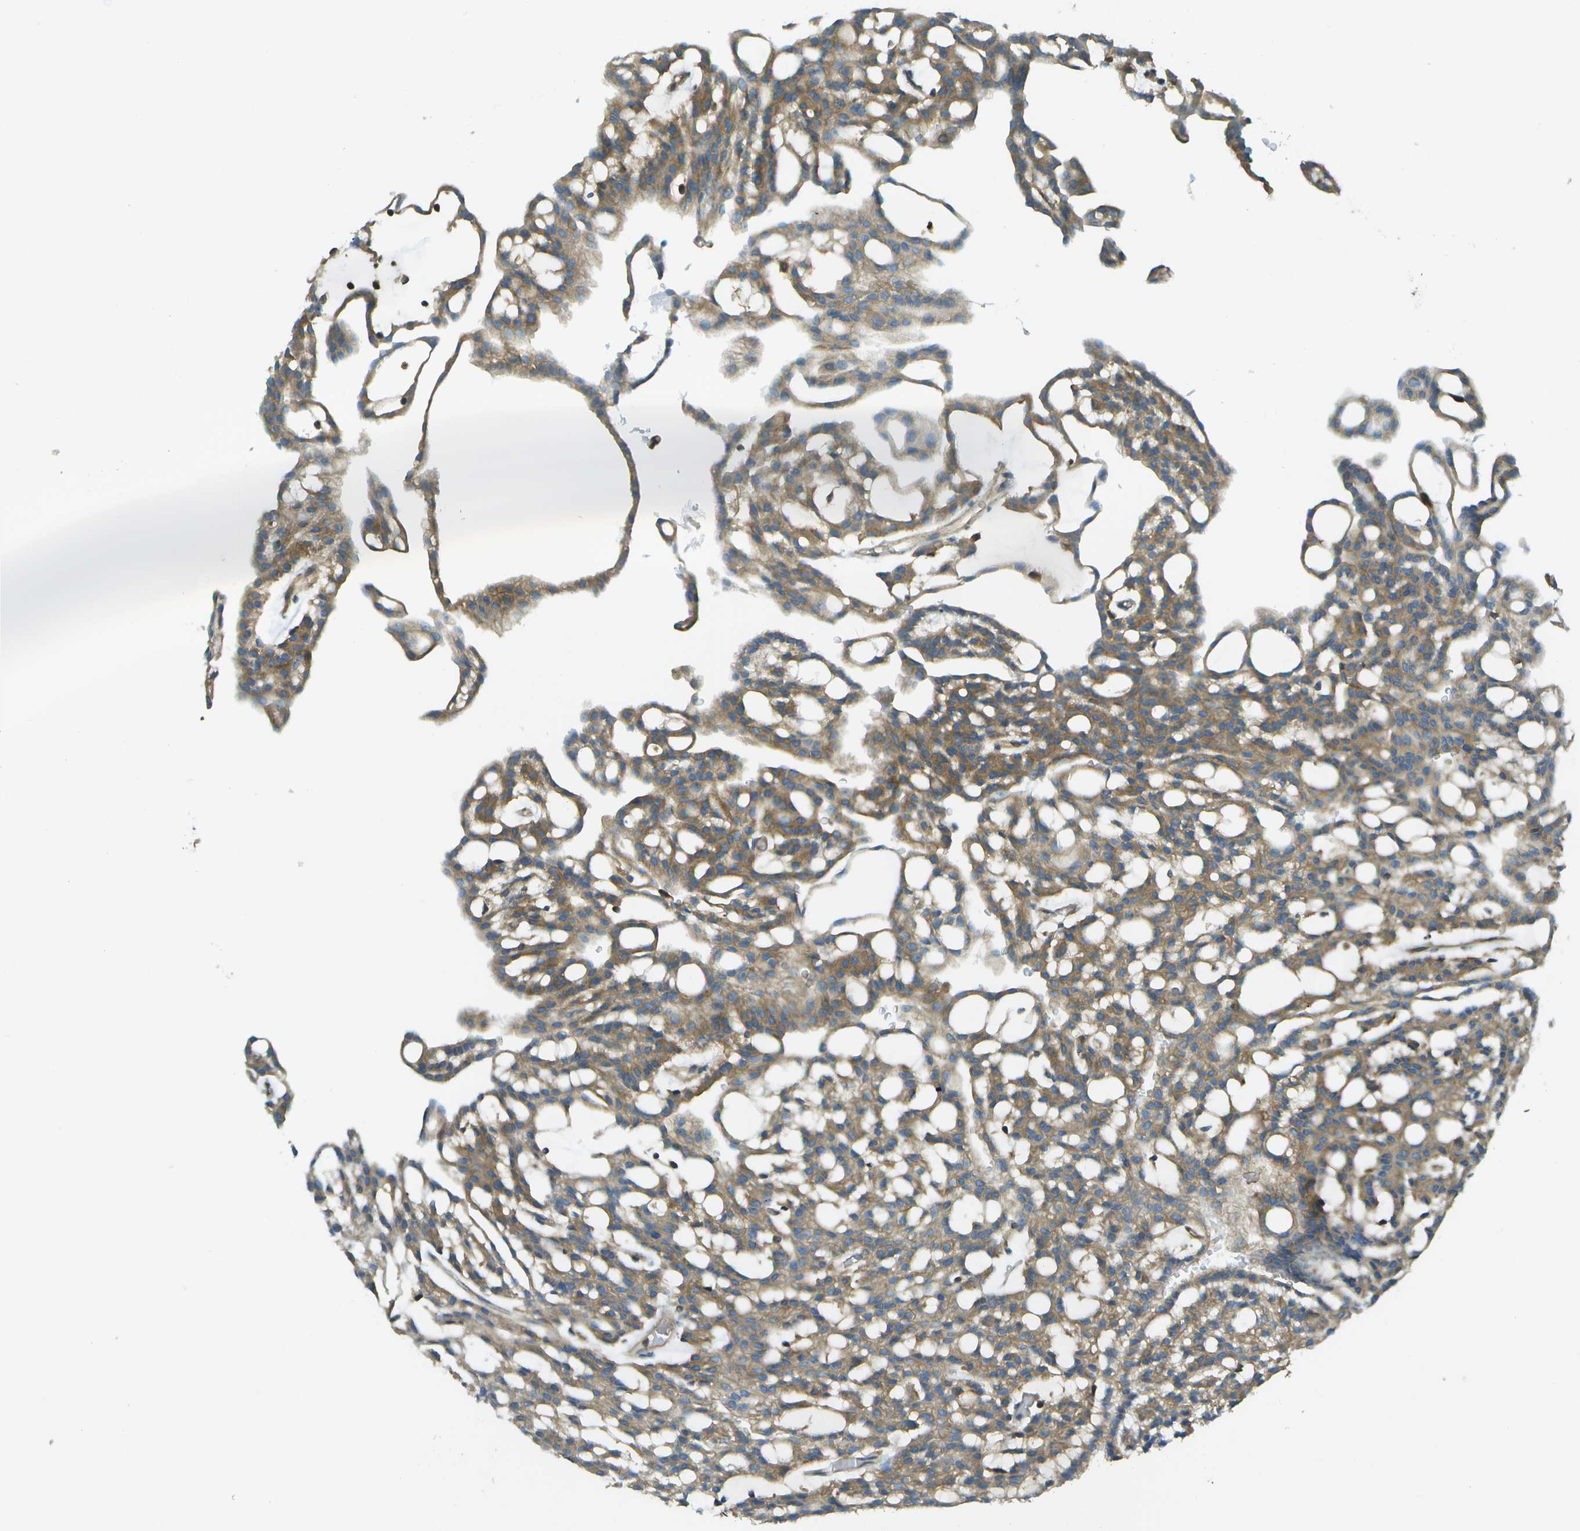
{"staining": {"intensity": "moderate", "quantity": ">75%", "location": "cytoplasmic/membranous"}, "tissue": "renal cancer", "cell_type": "Tumor cells", "image_type": "cancer", "snomed": [{"axis": "morphology", "description": "Adenocarcinoma, NOS"}, {"axis": "topography", "description": "Kidney"}], "caption": "This image reveals renal adenocarcinoma stained with immunohistochemistry (IHC) to label a protein in brown. The cytoplasmic/membranous of tumor cells show moderate positivity for the protein. Nuclei are counter-stained blue.", "gene": "DNAJB11", "patient": {"sex": "male", "age": 63}}